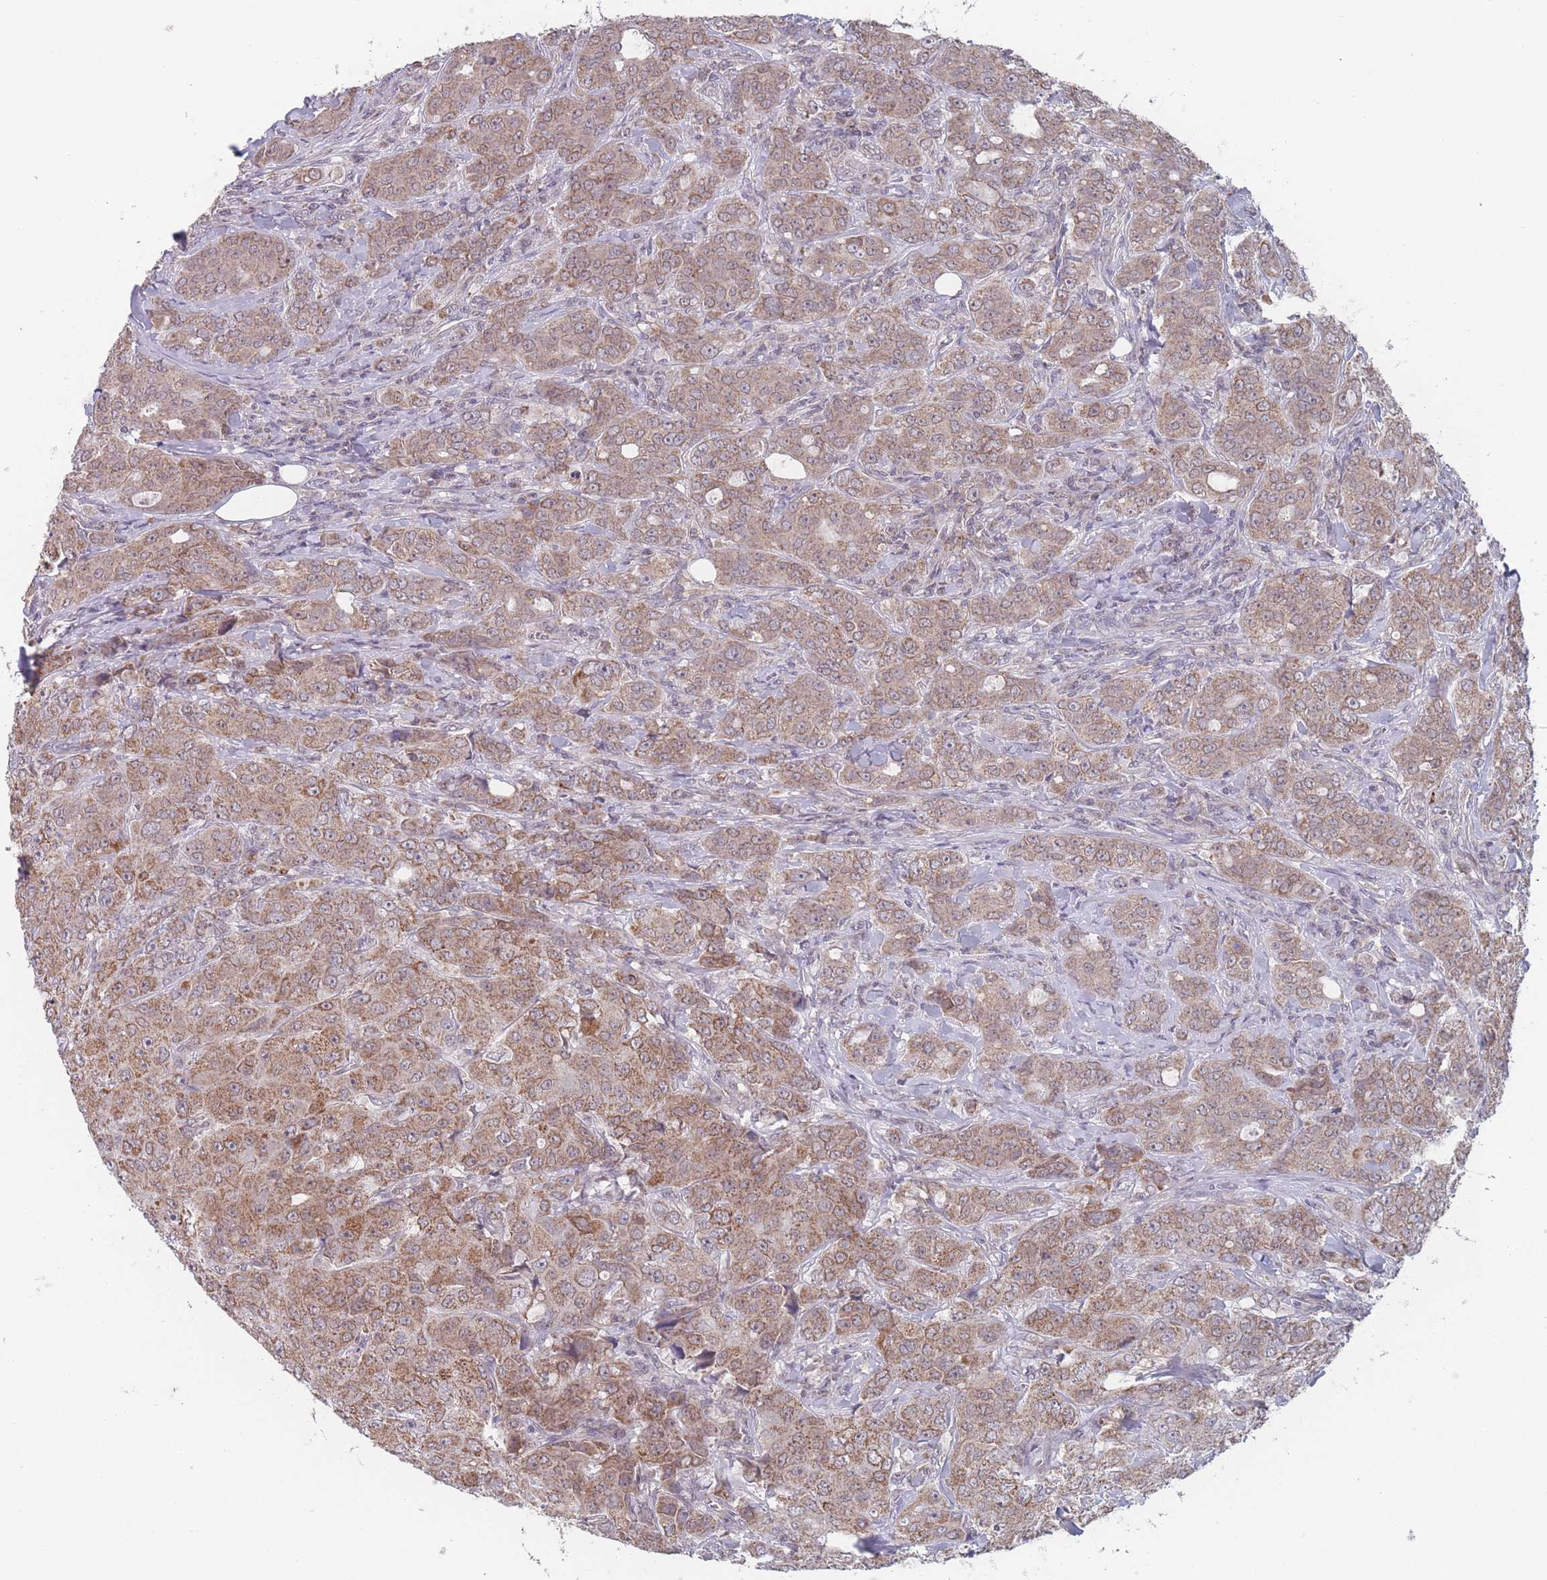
{"staining": {"intensity": "moderate", "quantity": ">75%", "location": "cytoplasmic/membranous,nuclear"}, "tissue": "breast cancer", "cell_type": "Tumor cells", "image_type": "cancer", "snomed": [{"axis": "morphology", "description": "Duct carcinoma"}, {"axis": "topography", "description": "Breast"}], "caption": "This histopathology image demonstrates breast cancer stained with IHC to label a protein in brown. The cytoplasmic/membranous and nuclear of tumor cells show moderate positivity for the protein. Nuclei are counter-stained blue.", "gene": "PEX7", "patient": {"sex": "female", "age": 43}}